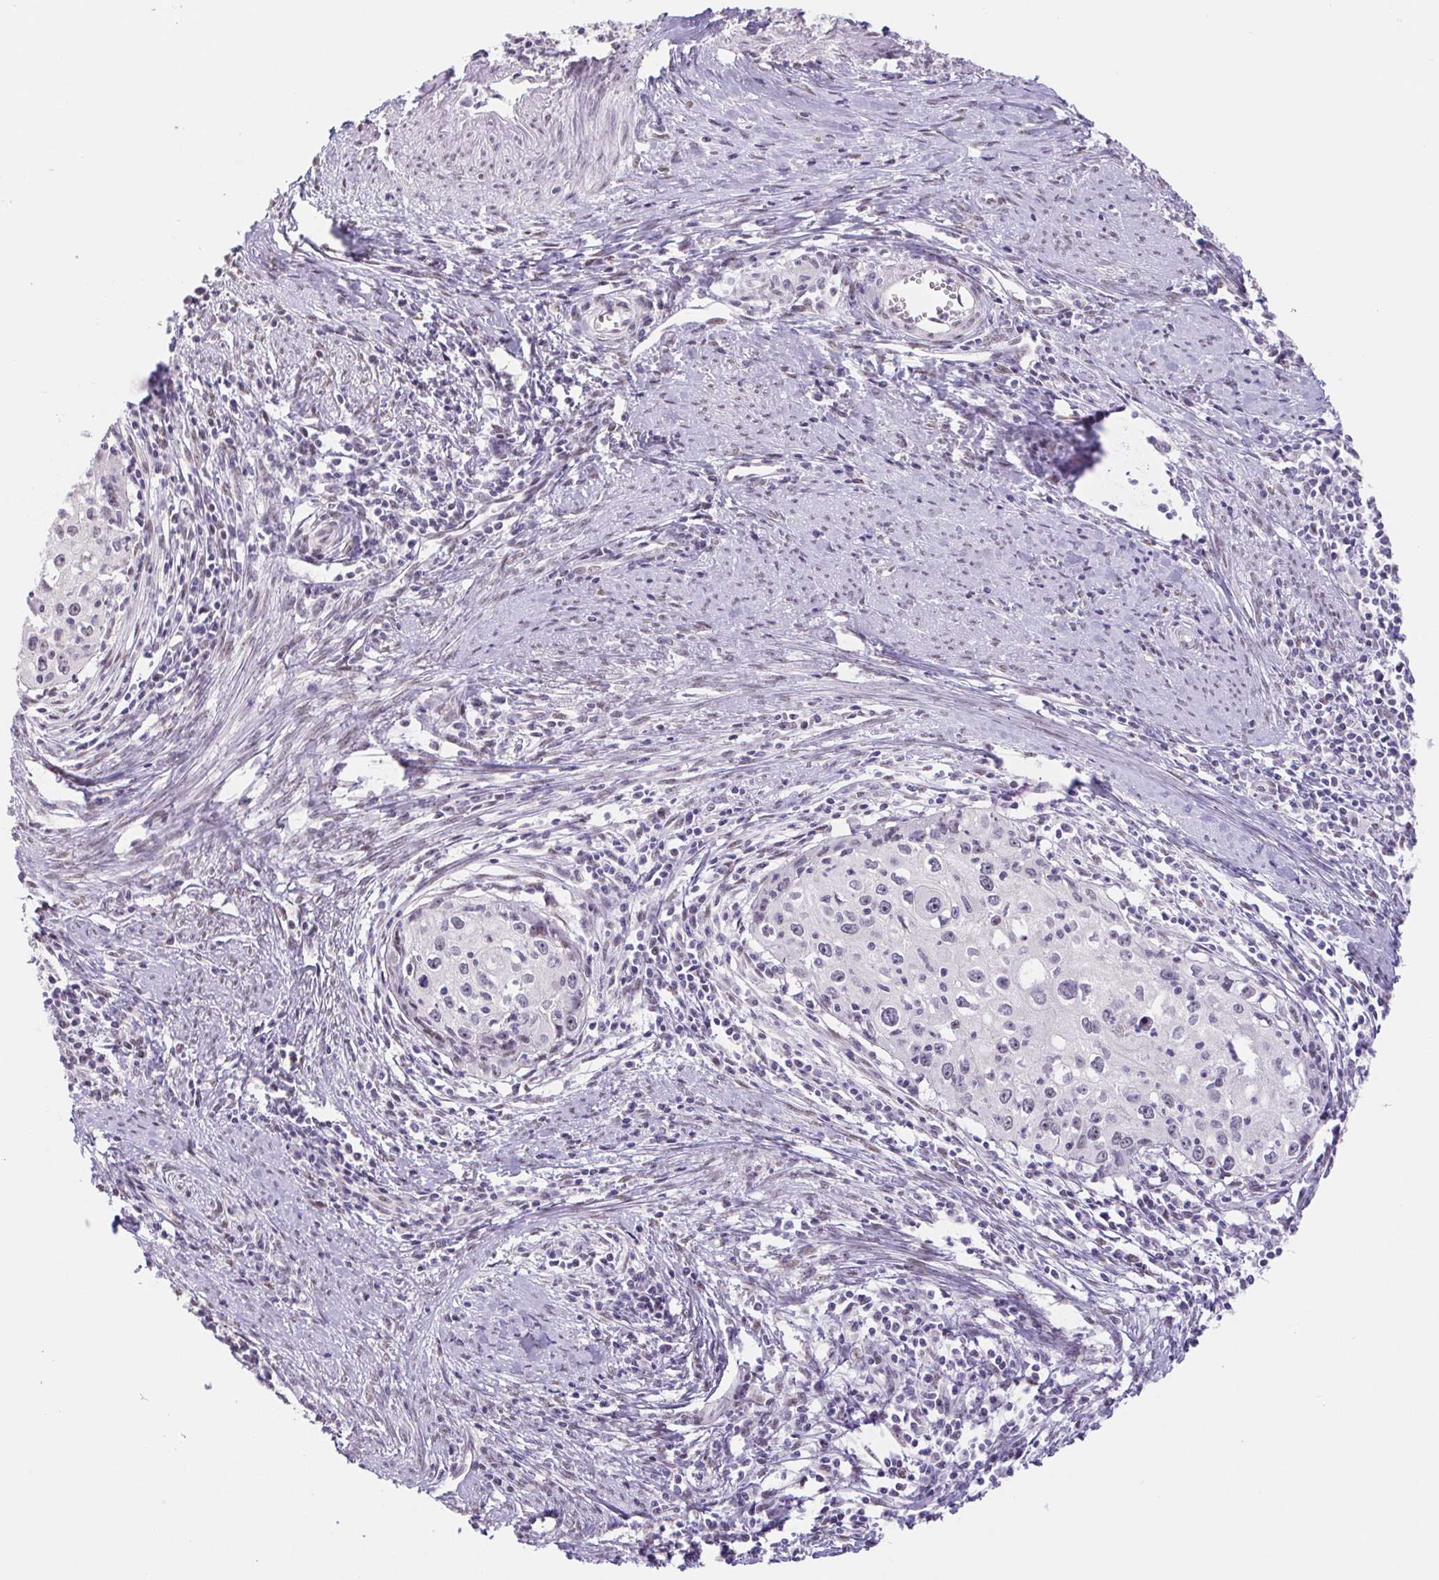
{"staining": {"intensity": "negative", "quantity": "none", "location": "none"}, "tissue": "cervical cancer", "cell_type": "Tumor cells", "image_type": "cancer", "snomed": [{"axis": "morphology", "description": "Squamous cell carcinoma, NOS"}, {"axis": "topography", "description": "Cervix"}], "caption": "Tumor cells are negative for protein expression in human cervical squamous cell carcinoma.", "gene": "CAND1", "patient": {"sex": "female", "age": 40}}